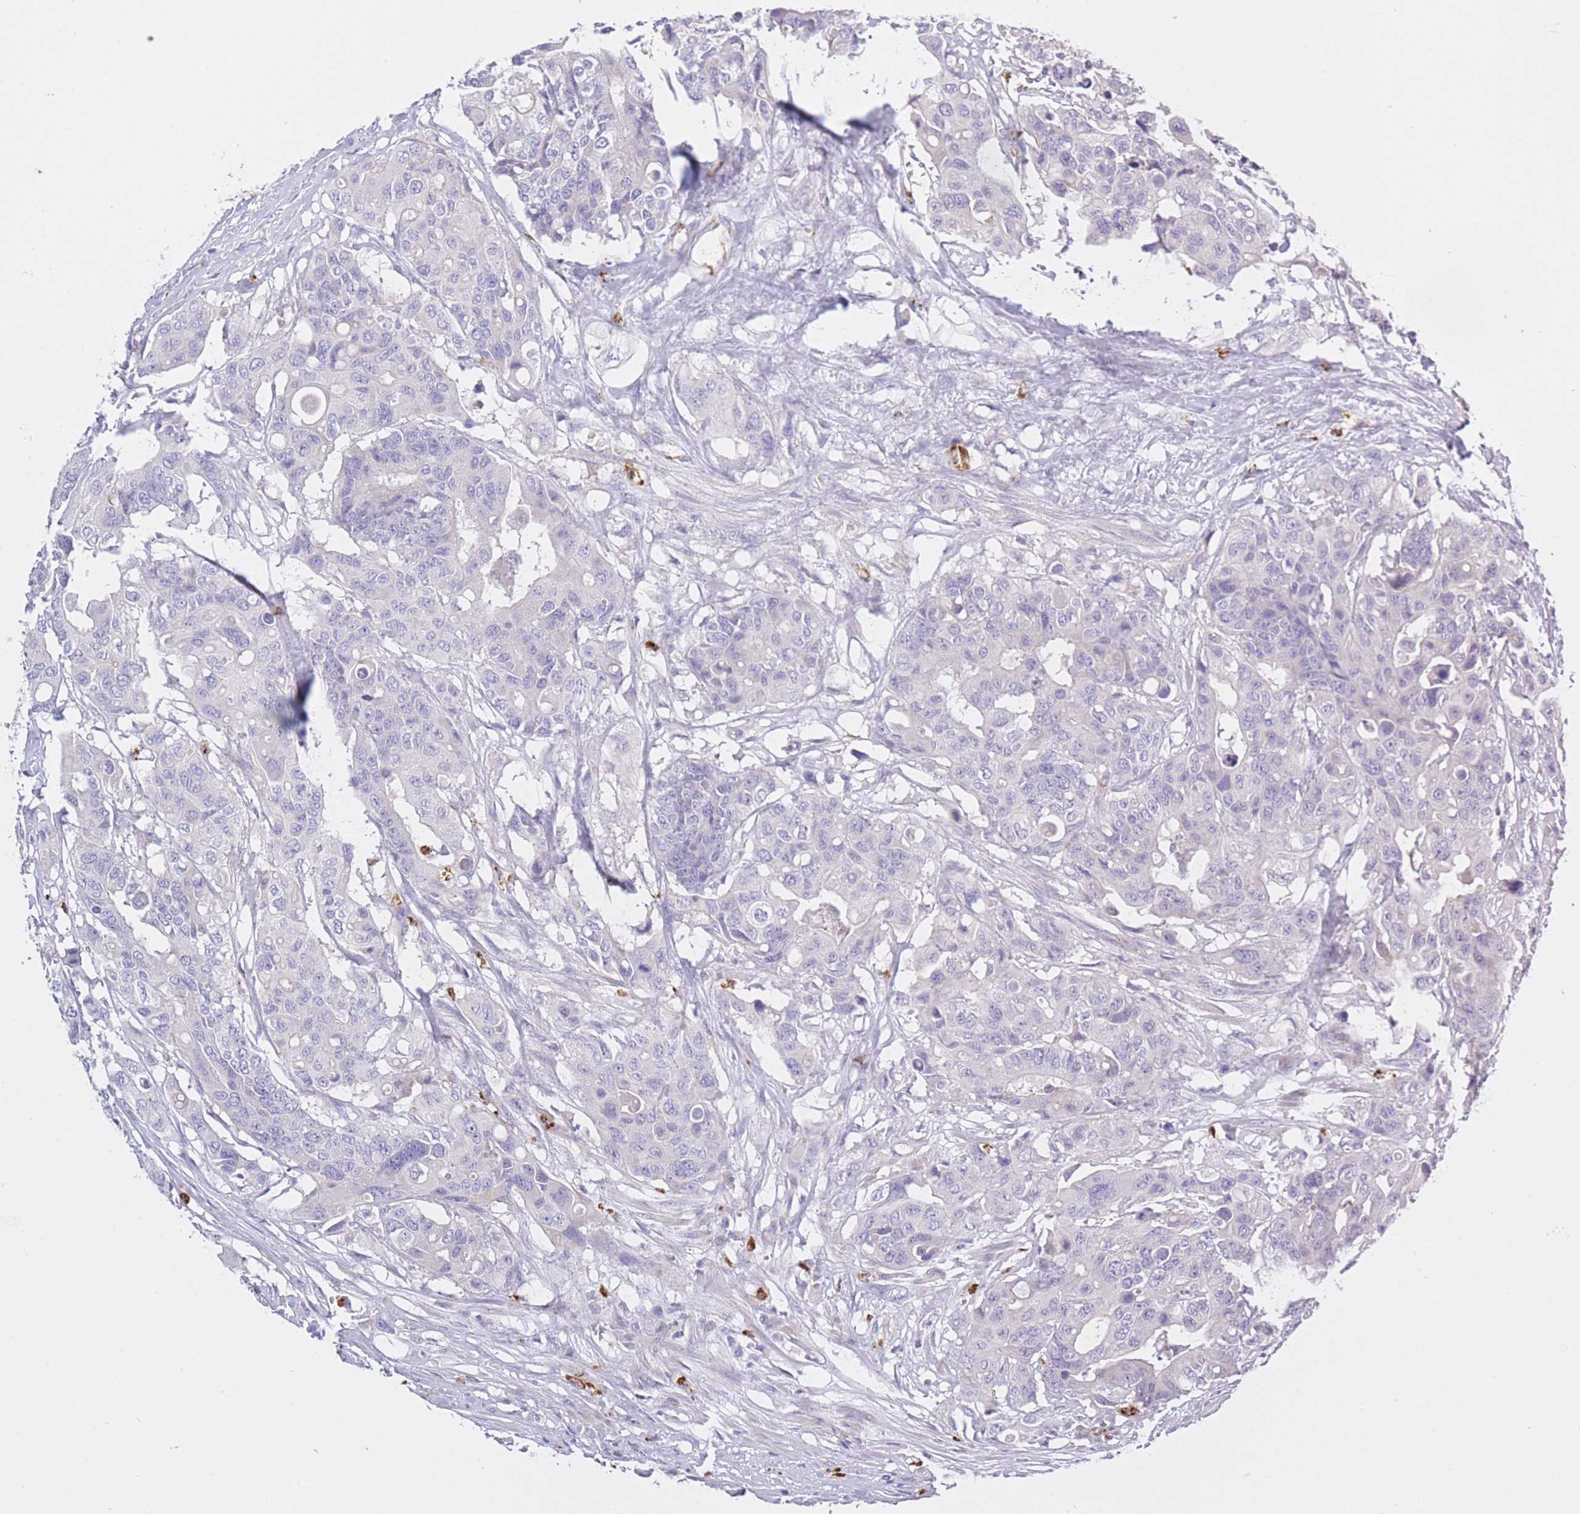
{"staining": {"intensity": "negative", "quantity": "none", "location": "none"}, "tissue": "colorectal cancer", "cell_type": "Tumor cells", "image_type": "cancer", "snomed": [{"axis": "morphology", "description": "Adenocarcinoma, NOS"}, {"axis": "topography", "description": "Colon"}], "caption": "This is an immunohistochemistry micrograph of human colorectal cancer. There is no staining in tumor cells.", "gene": "CENPM", "patient": {"sex": "male", "age": 77}}